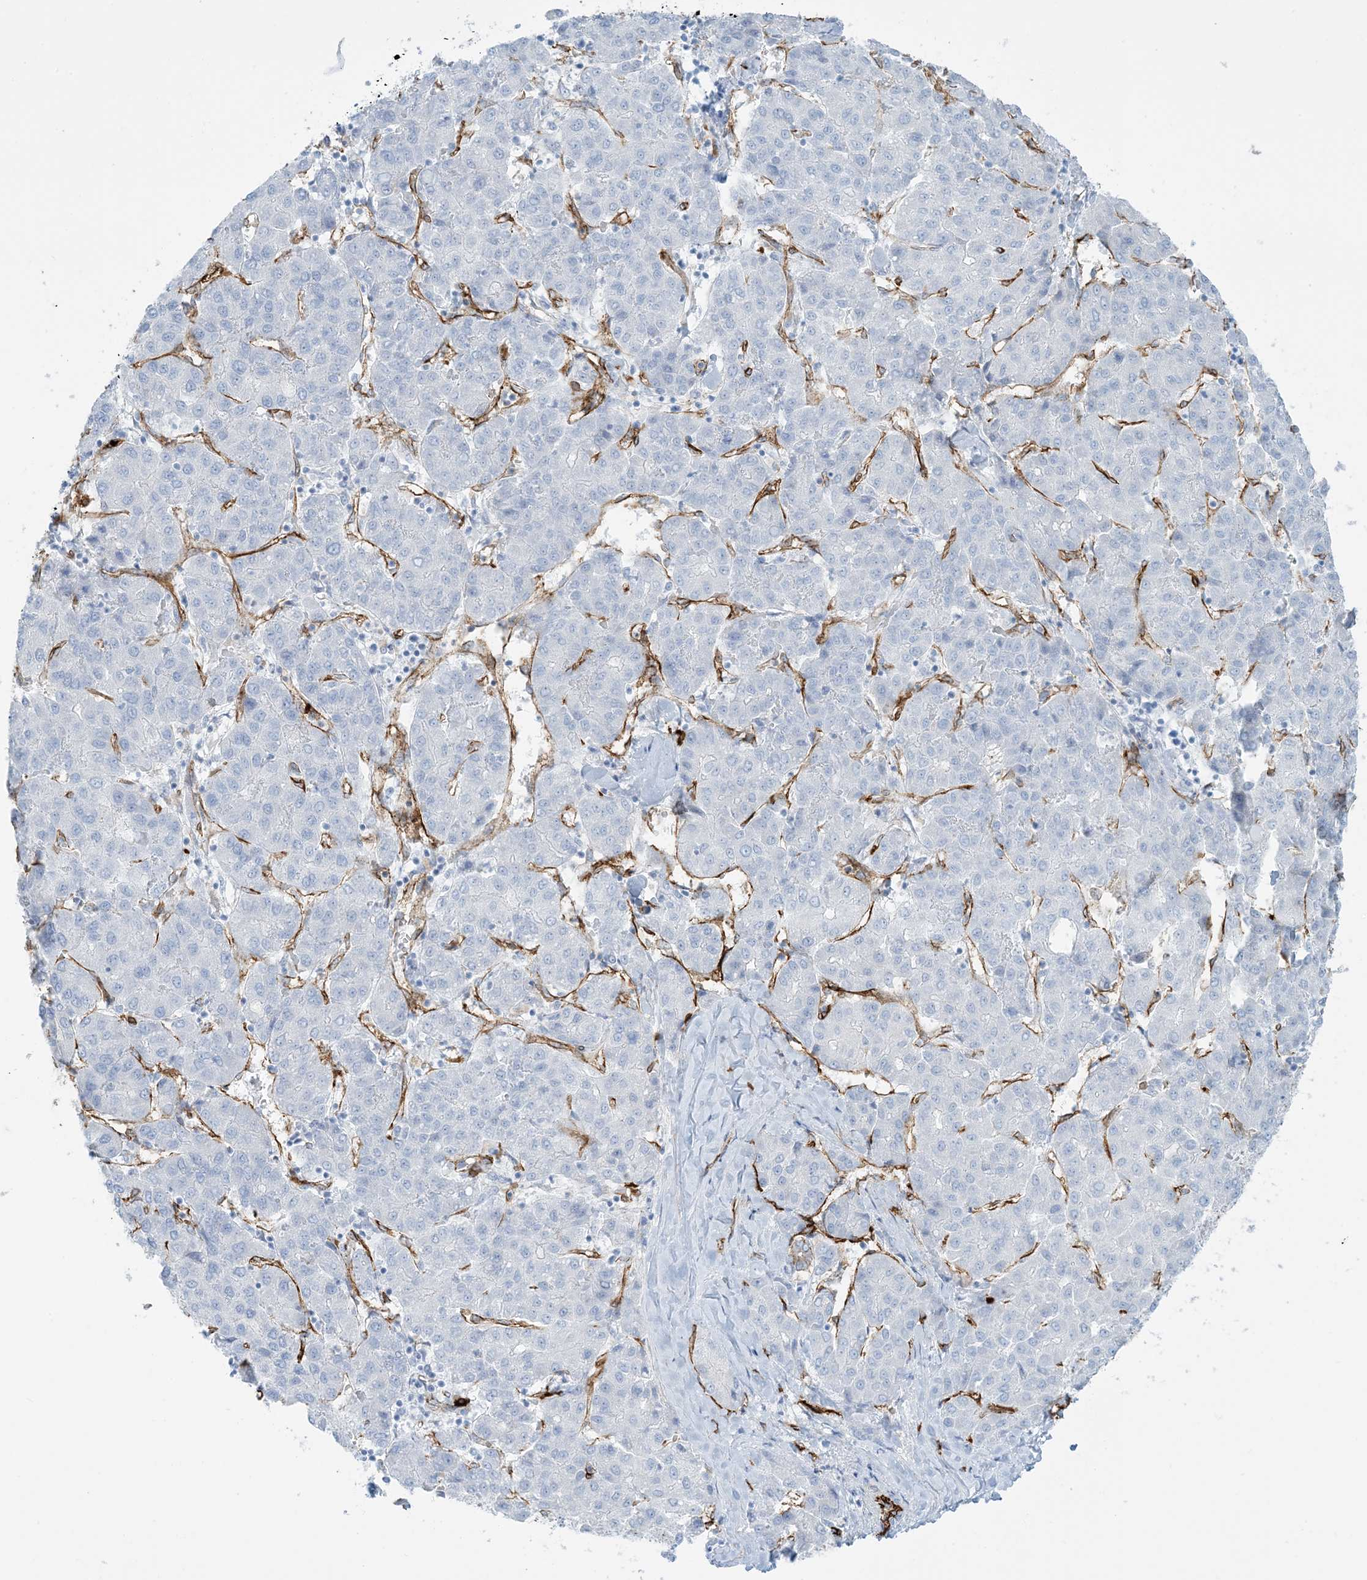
{"staining": {"intensity": "negative", "quantity": "none", "location": "none"}, "tissue": "liver cancer", "cell_type": "Tumor cells", "image_type": "cancer", "snomed": [{"axis": "morphology", "description": "Carcinoma, Hepatocellular, NOS"}, {"axis": "topography", "description": "Liver"}], "caption": "Immunohistochemistry (IHC) photomicrograph of neoplastic tissue: liver cancer stained with DAB (3,3'-diaminobenzidine) reveals no significant protein positivity in tumor cells.", "gene": "EPS8L3", "patient": {"sex": "male", "age": 65}}